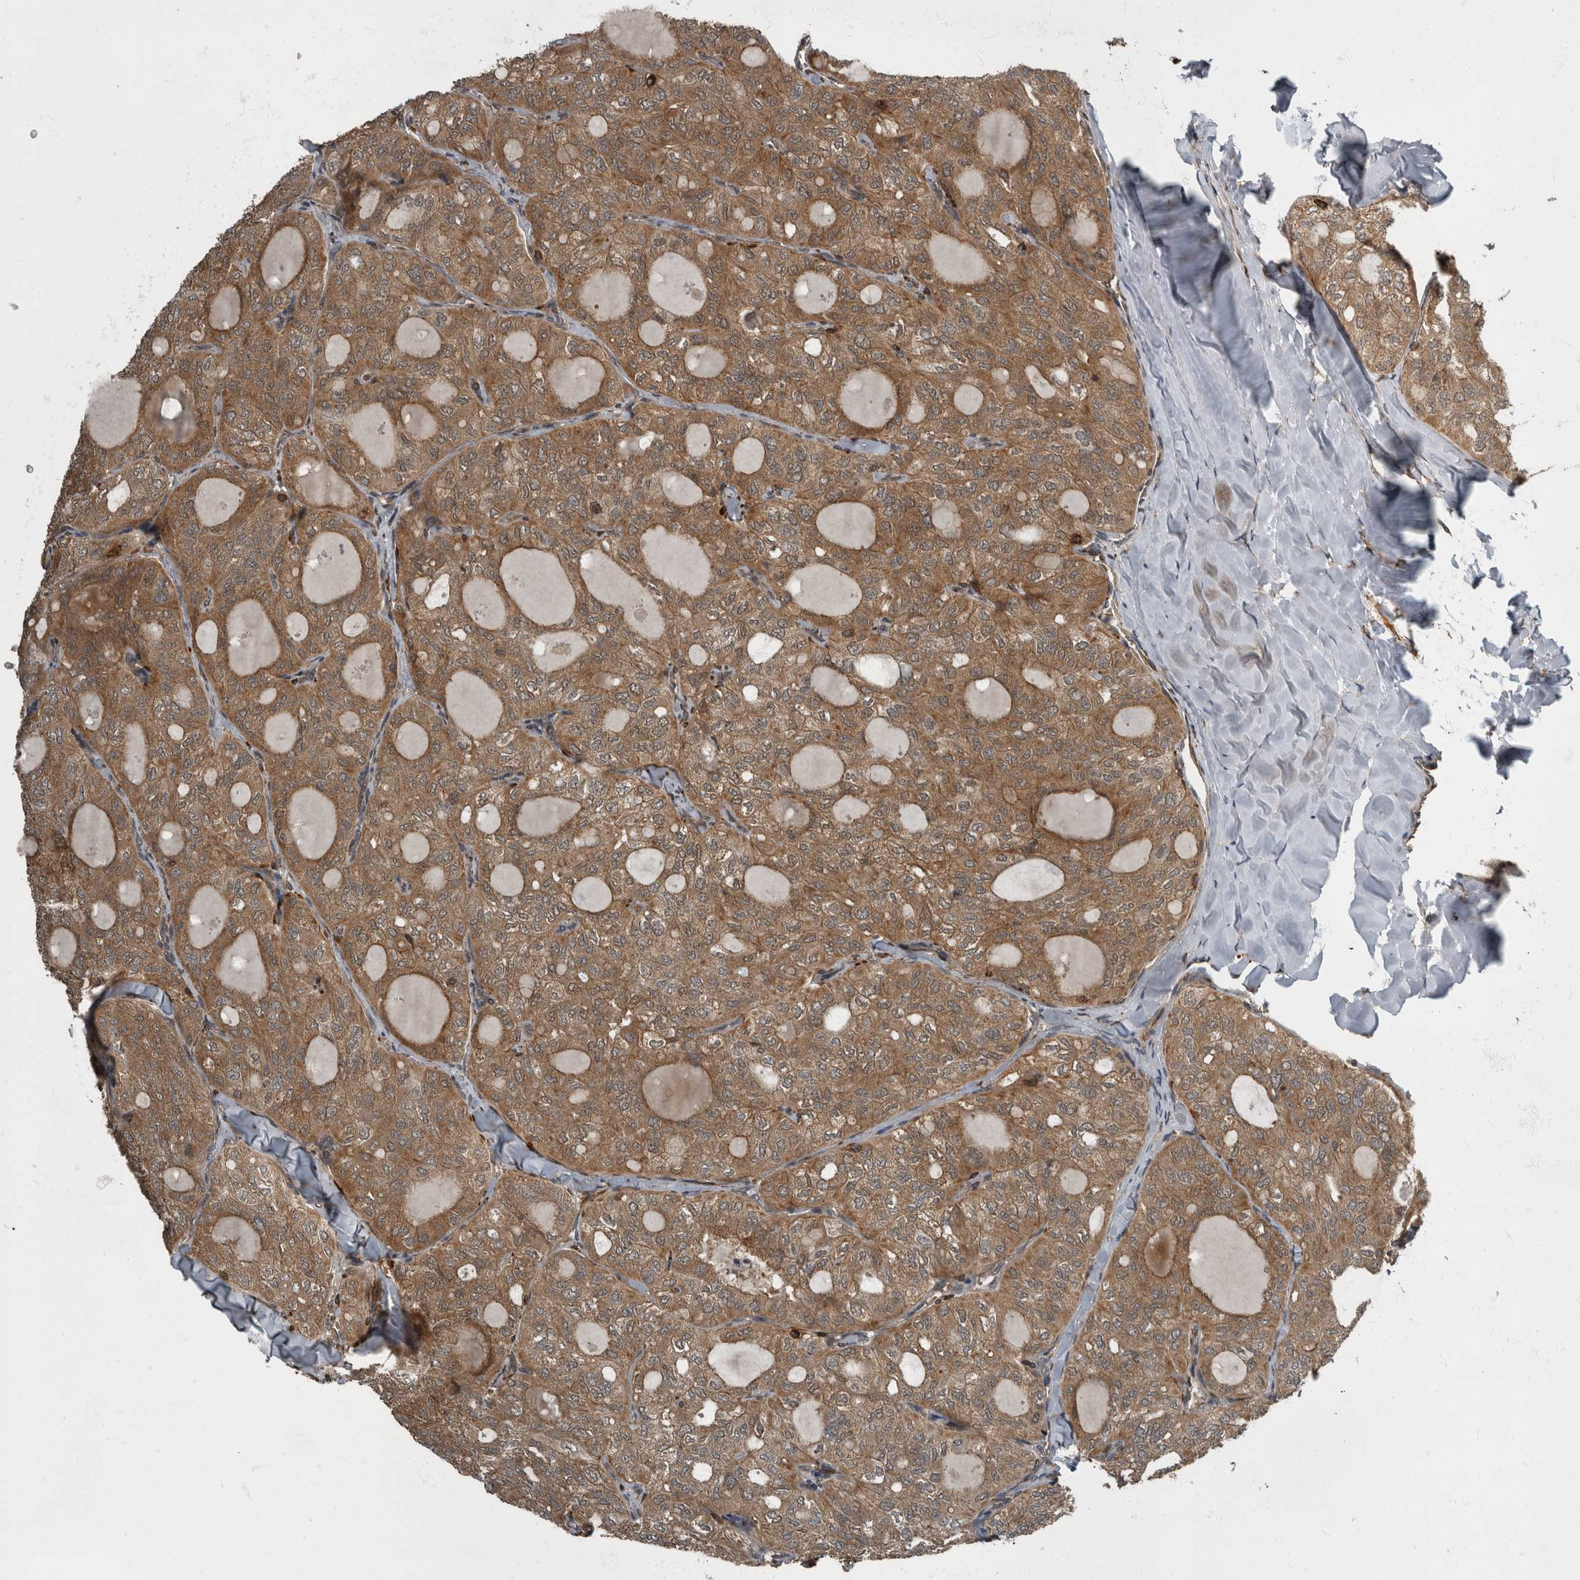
{"staining": {"intensity": "moderate", "quantity": ">75%", "location": "cytoplasmic/membranous"}, "tissue": "thyroid cancer", "cell_type": "Tumor cells", "image_type": "cancer", "snomed": [{"axis": "morphology", "description": "Follicular adenoma carcinoma, NOS"}, {"axis": "topography", "description": "Thyroid gland"}], "caption": "Thyroid cancer (follicular adenoma carcinoma) was stained to show a protein in brown. There is medium levels of moderate cytoplasmic/membranous staining in about >75% of tumor cells.", "gene": "RABGGTB", "patient": {"sex": "male", "age": 75}}